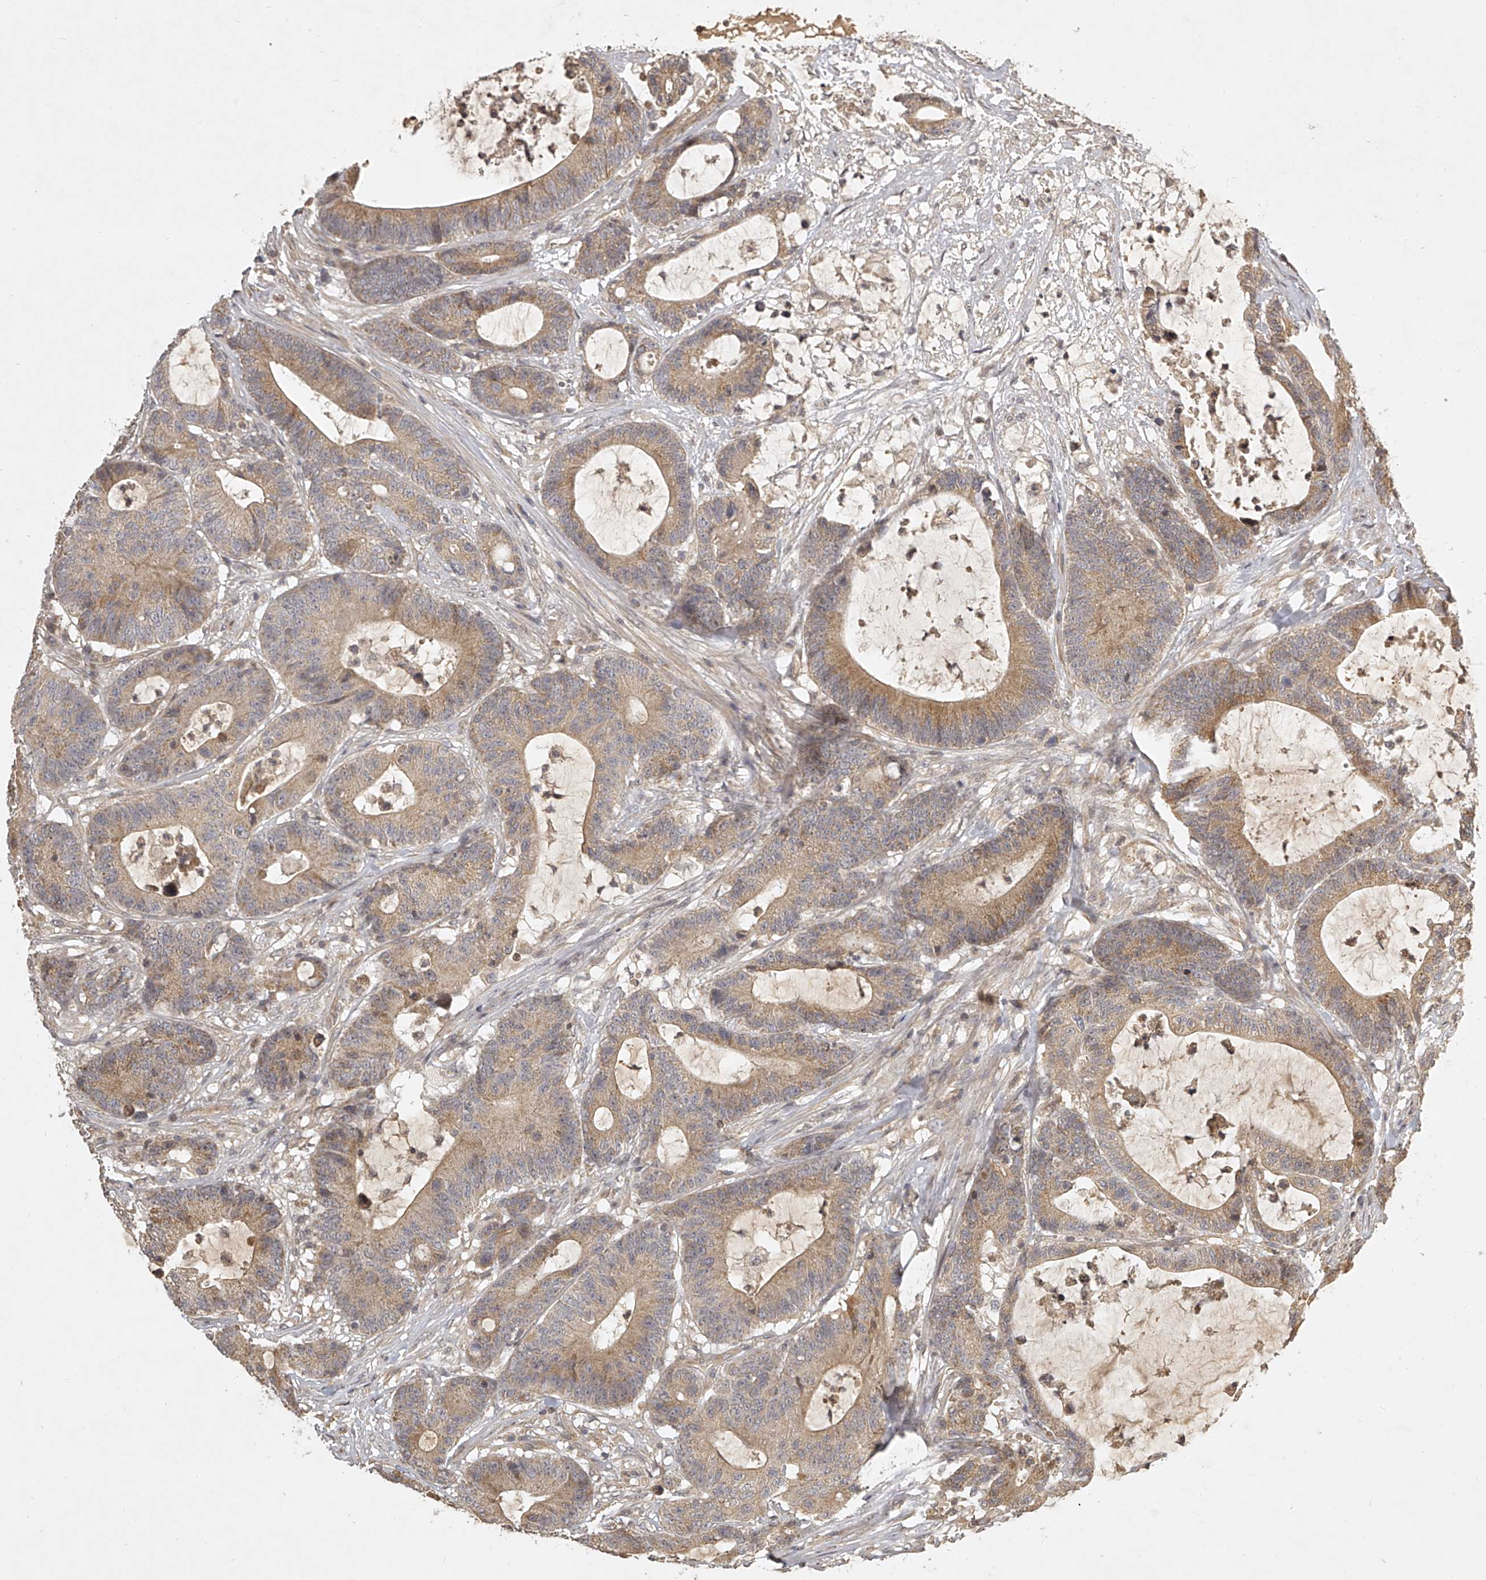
{"staining": {"intensity": "moderate", "quantity": ">75%", "location": "cytoplasmic/membranous"}, "tissue": "colorectal cancer", "cell_type": "Tumor cells", "image_type": "cancer", "snomed": [{"axis": "morphology", "description": "Adenocarcinoma, NOS"}, {"axis": "topography", "description": "Colon"}], "caption": "Tumor cells exhibit medium levels of moderate cytoplasmic/membranous staining in approximately >75% of cells in adenocarcinoma (colorectal).", "gene": "NFS1", "patient": {"sex": "female", "age": 84}}